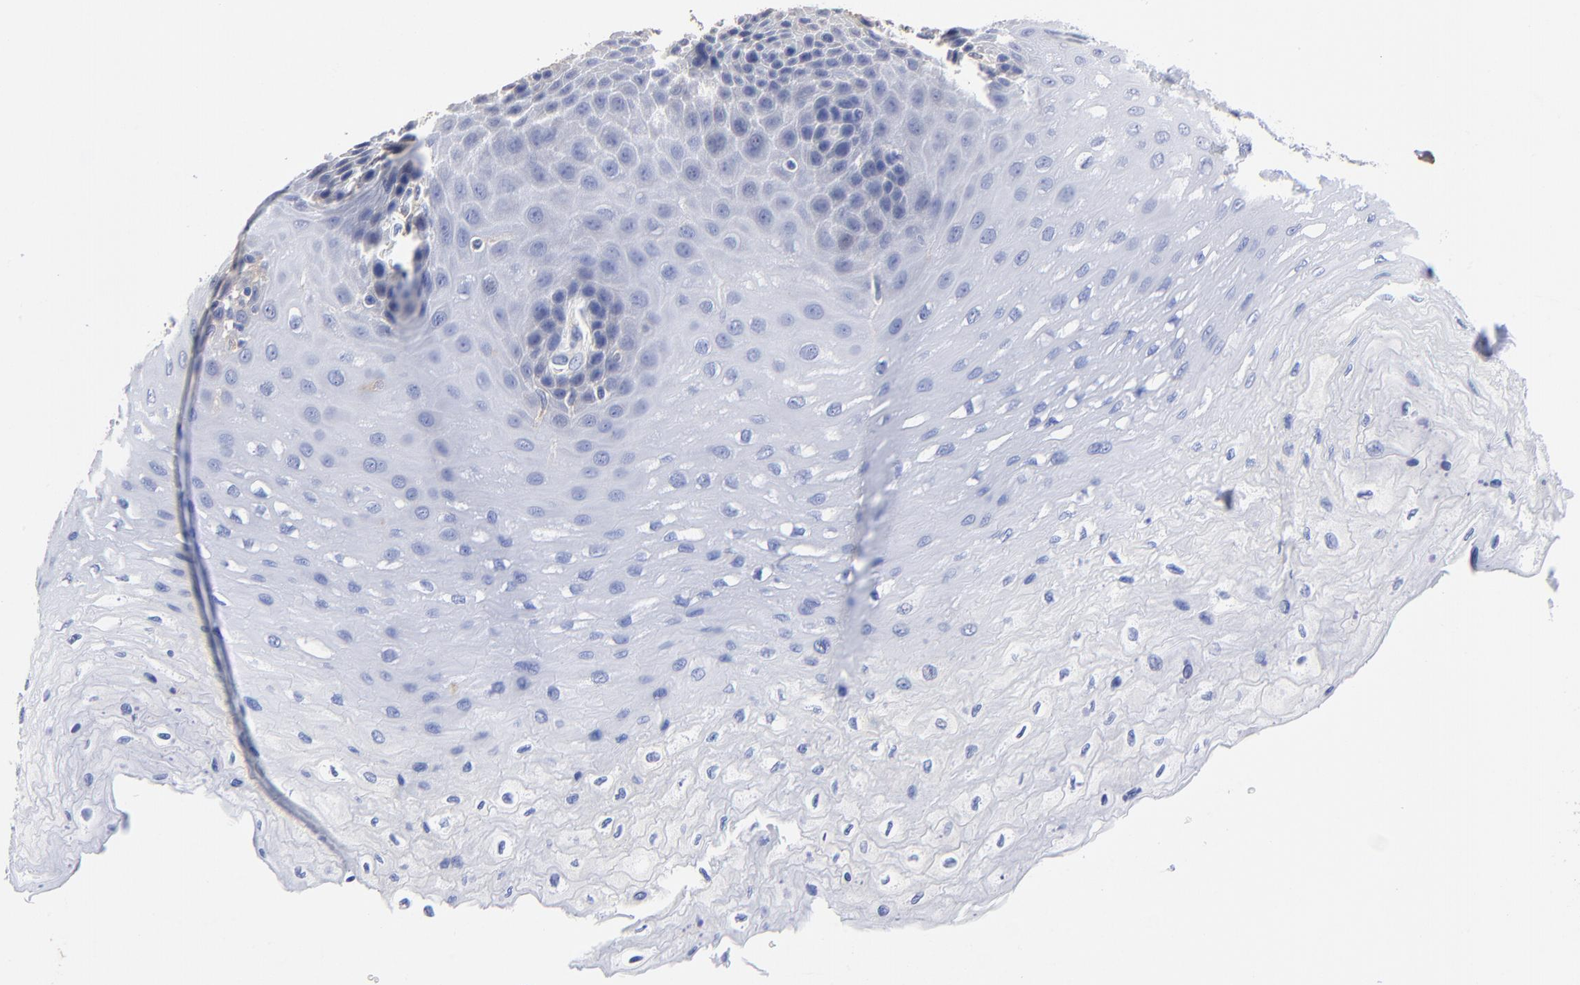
{"staining": {"intensity": "negative", "quantity": "none", "location": "none"}, "tissue": "esophagus", "cell_type": "Squamous epithelial cells", "image_type": "normal", "snomed": [{"axis": "morphology", "description": "Normal tissue, NOS"}, {"axis": "topography", "description": "Esophagus"}], "caption": "This micrograph is of normal esophagus stained with immunohistochemistry to label a protein in brown with the nuclei are counter-stained blue. There is no staining in squamous epithelial cells.", "gene": "TAGLN2", "patient": {"sex": "female", "age": 72}}